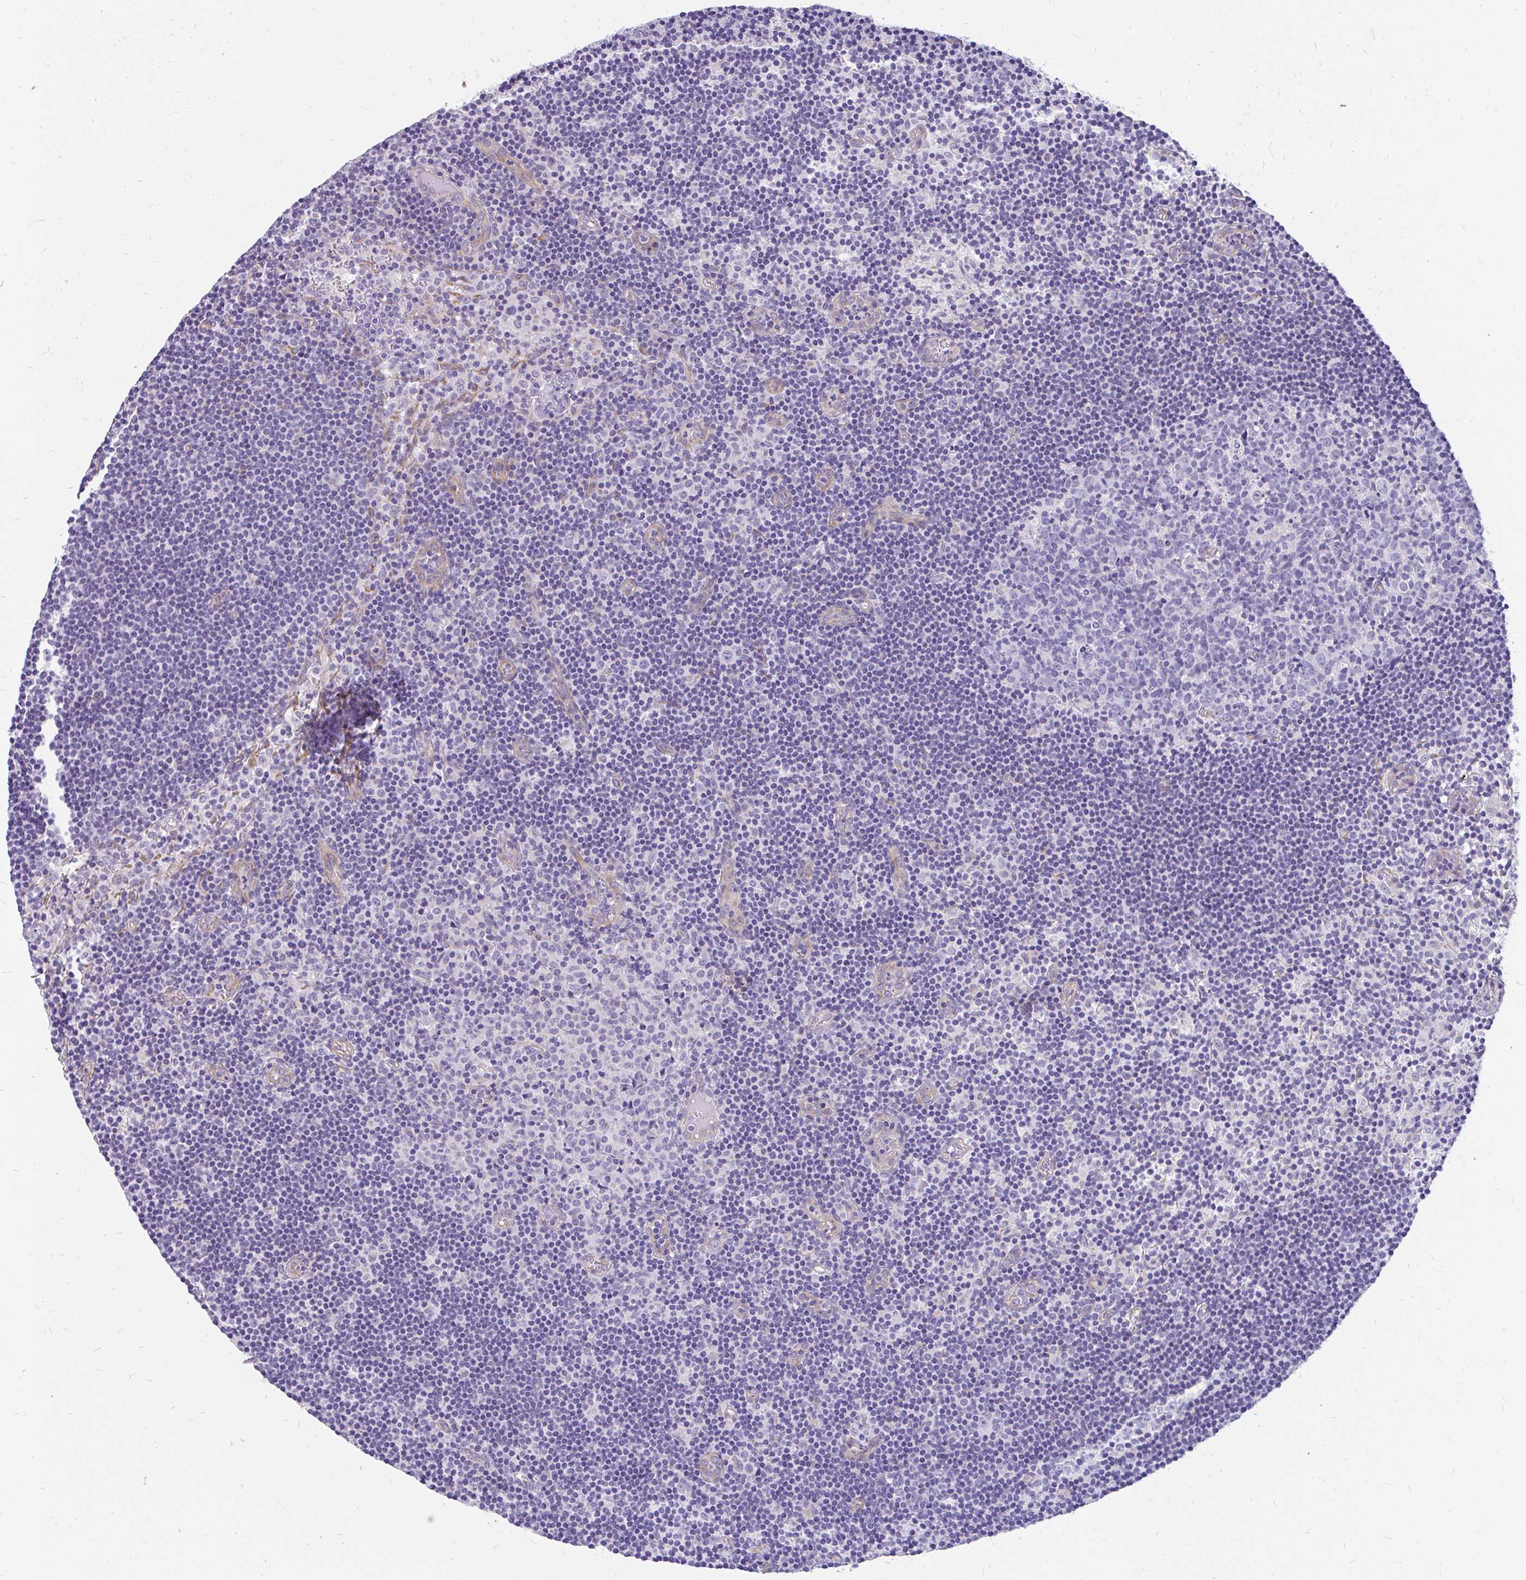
{"staining": {"intensity": "negative", "quantity": "none", "location": "none"}, "tissue": "lymph node", "cell_type": "Germinal center cells", "image_type": "normal", "snomed": [{"axis": "morphology", "description": "Normal tissue, NOS"}, {"axis": "topography", "description": "Lymph node"}], "caption": "A micrograph of human lymph node is negative for staining in germinal center cells. (DAB (3,3'-diaminobenzidine) IHC, high magnification).", "gene": "FAM83C", "patient": {"sex": "female", "age": 45}}